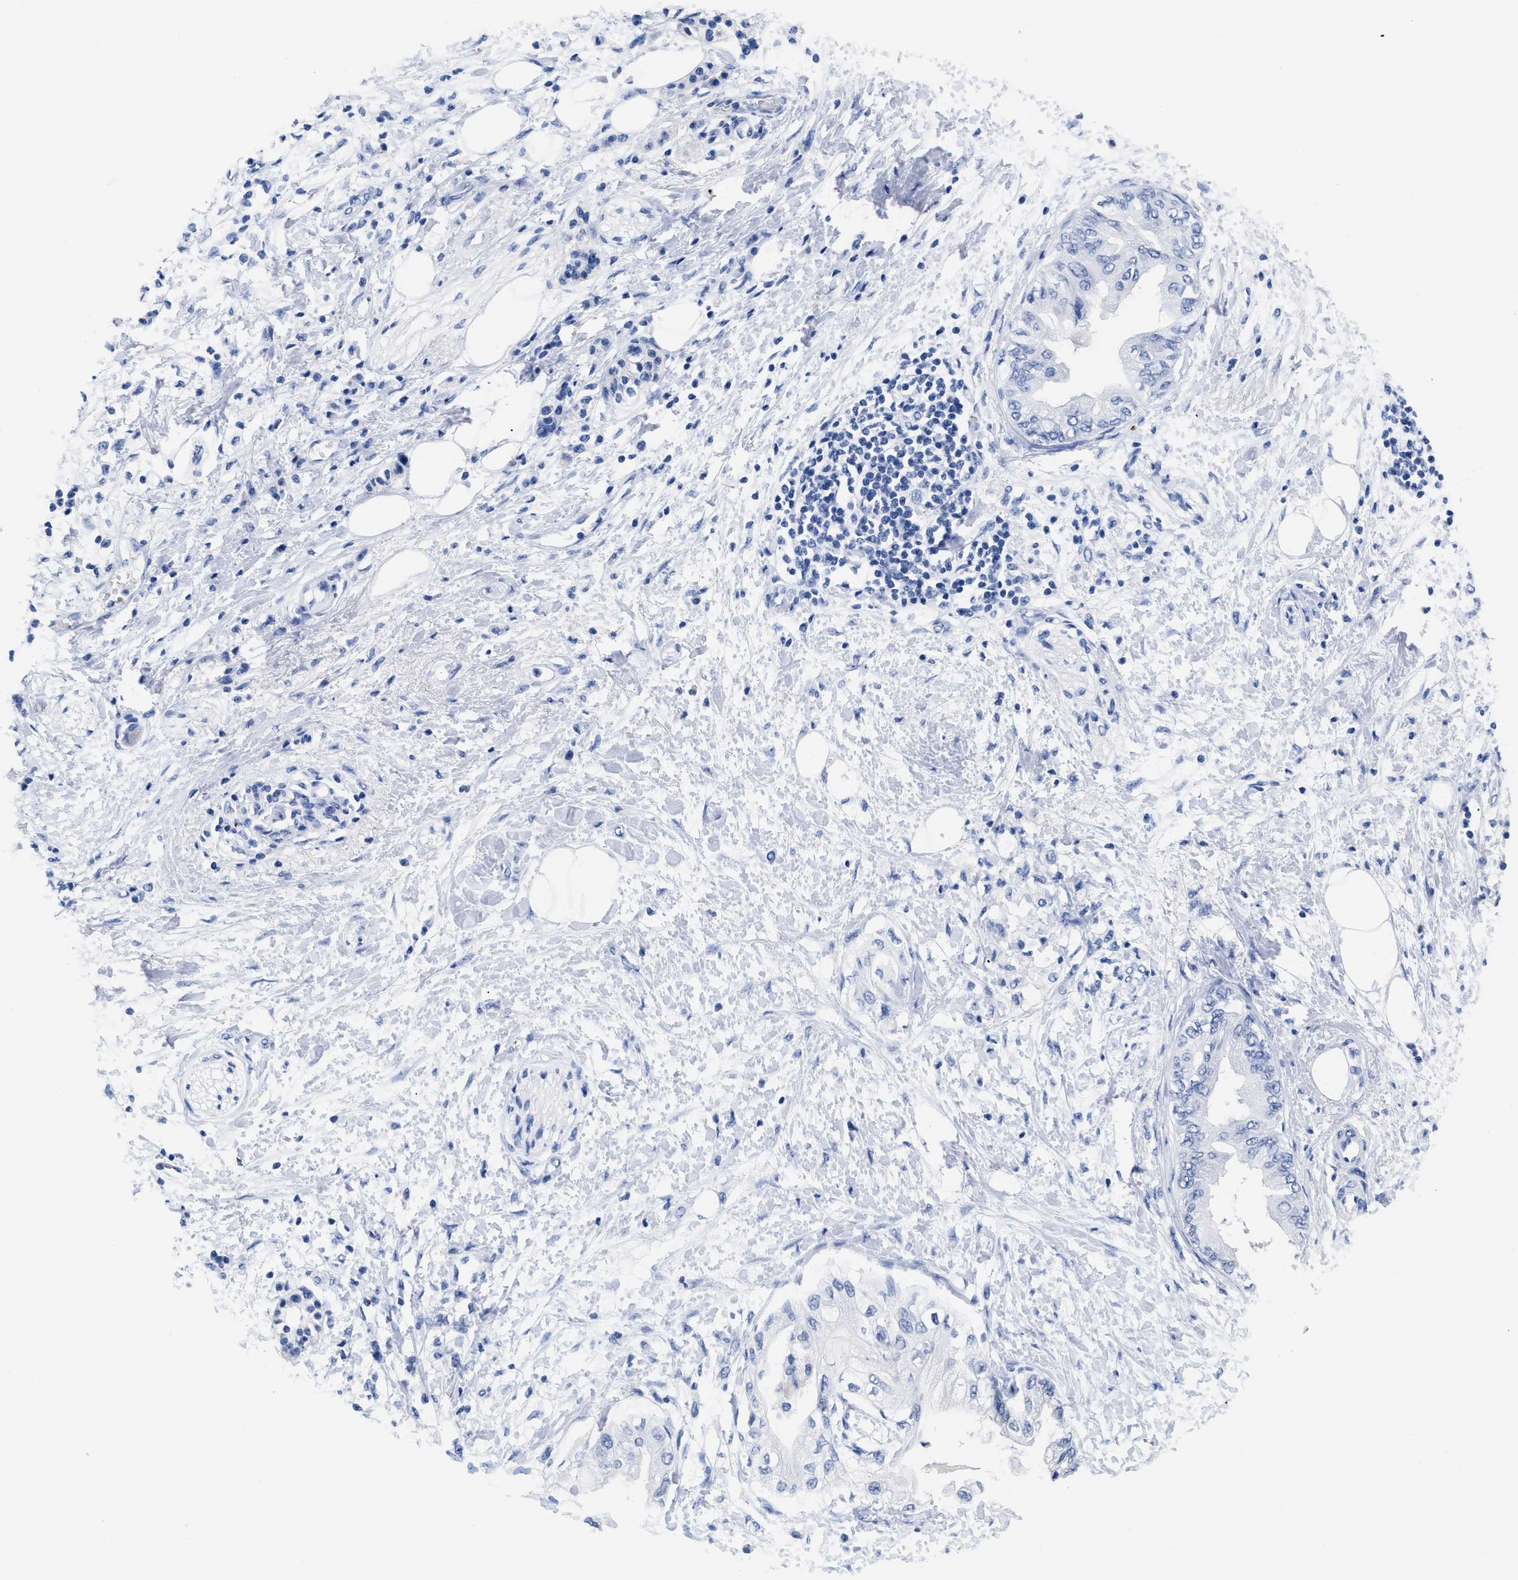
{"staining": {"intensity": "negative", "quantity": "none", "location": "none"}, "tissue": "pancreatic cancer", "cell_type": "Tumor cells", "image_type": "cancer", "snomed": [{"axis": "morphology", "description": "Normal tissue, NOS"}, {"axis": "morphology", "description": "Adenocarcinoma, NOS"}, {"axis": "topography", "description": "Pancreas"}, {"axis": "topography", "description": "Duodenum"}], "caption": "This is an immunohistochemistry (IHC) micrograph of pancreatic cancer. There is no staining in tumor cells.", "gene": "TREML1", "patient": {"sex": "female", "age": 60}}